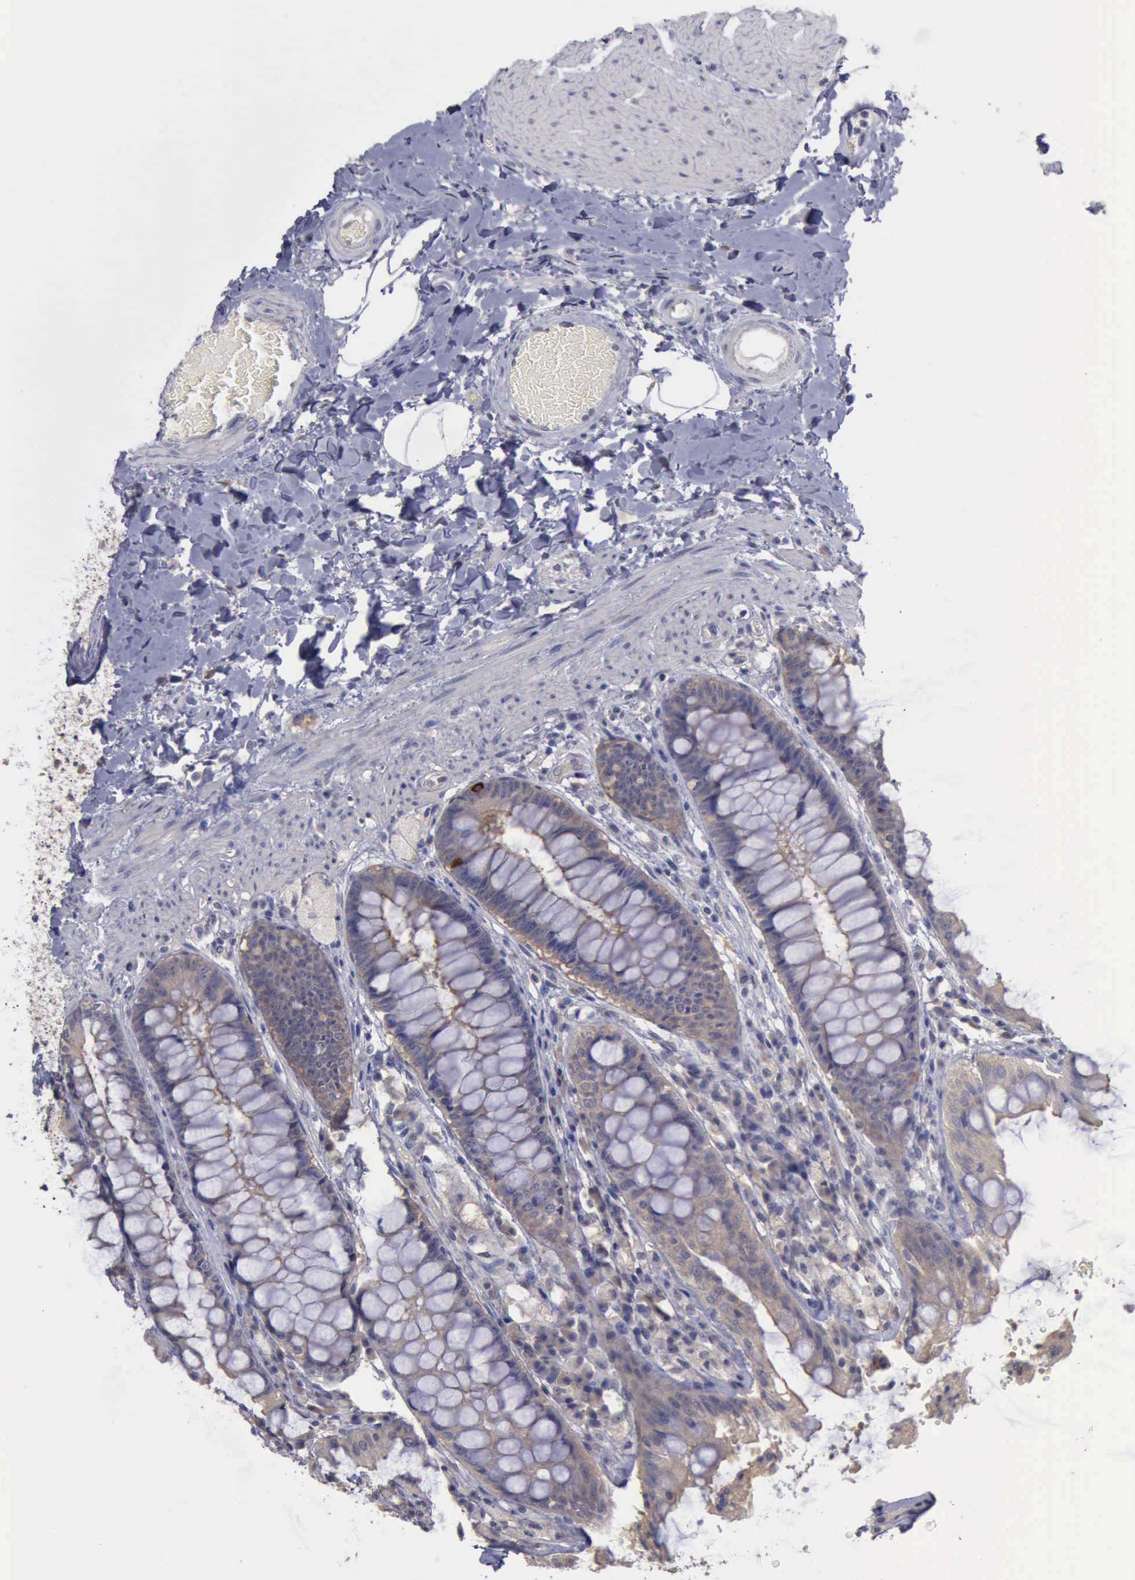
{"staining": {"intensity": "moderate", "quantity": "<25%", "location": "cytoplasmic/membranous"}, "tissue": "rectum", "cell_type": "Glandular cells", "image_type": "normal", "snomed": [{"axis": "morphology", "description": "Normal tissue, NOS"}, {"axis": "topography", "description": "Rectum"}], "caption": "High-power microscopy captured an immunohistochemistry photomicrograph of unremarkable rectum, revealing moderate cytoplasmic/membranous staining in approximately <25% of glandular cells.", "gene": "PHKA1", "patient": {"sex": "female", "age": 46}}